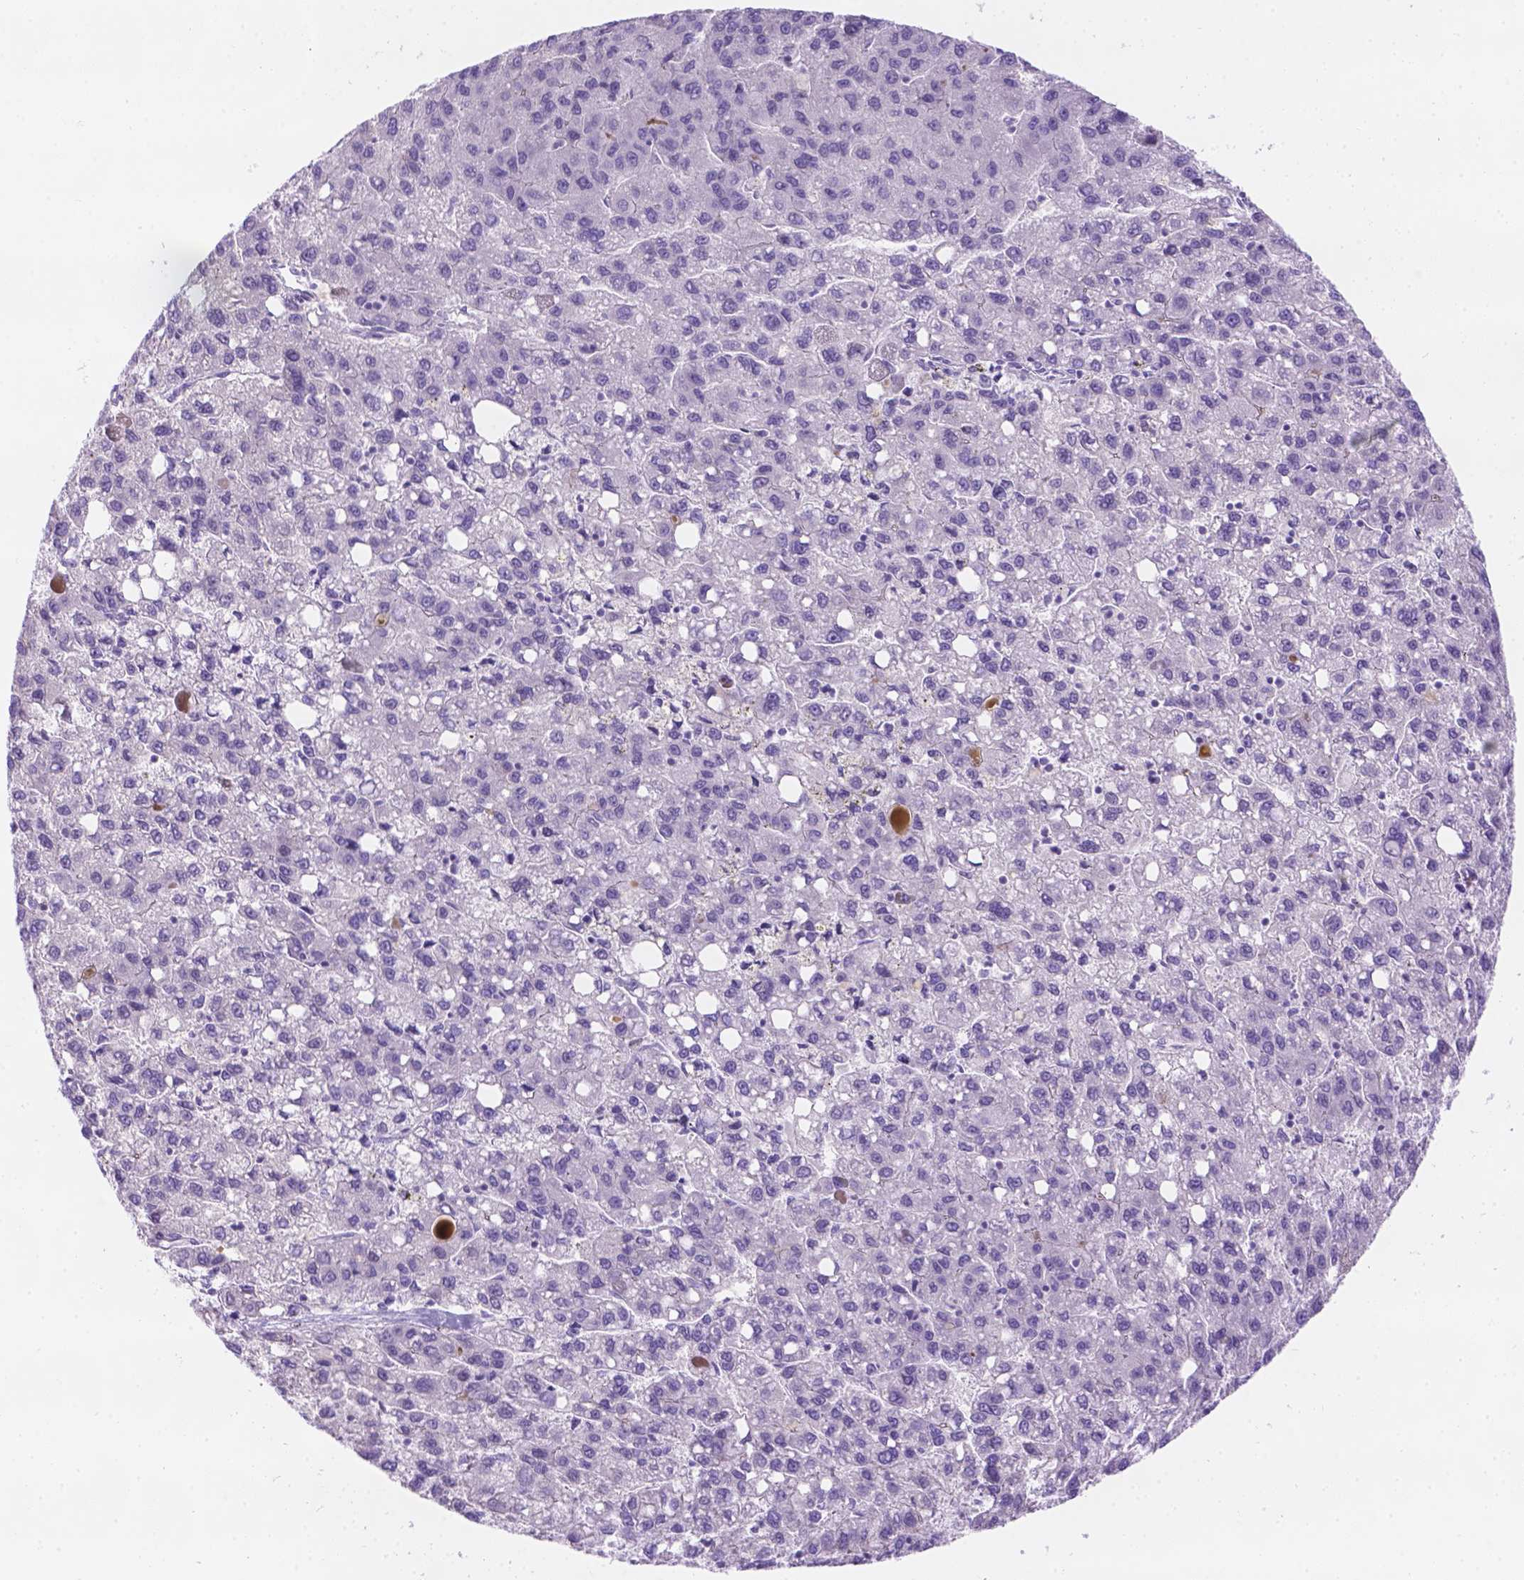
{"staining": {"intensity": "negative", "quantity": "none", "location": "none"}, "tissue": "liver cancer", "cell_type": "Tumor cells", "image_type": "cancer", "snomed": [{"axis": "morphology", "description": "Carcinoma, Hepatocellular, NOS"}, {"axis": "topography", "description": "Liver"}], "caption": "The image displays no significant staining in tumor cells of liver cancer (hepatocellular carcinoma).", "gene": "DMWD", "patient": {"sex": "female", "age": 82}}